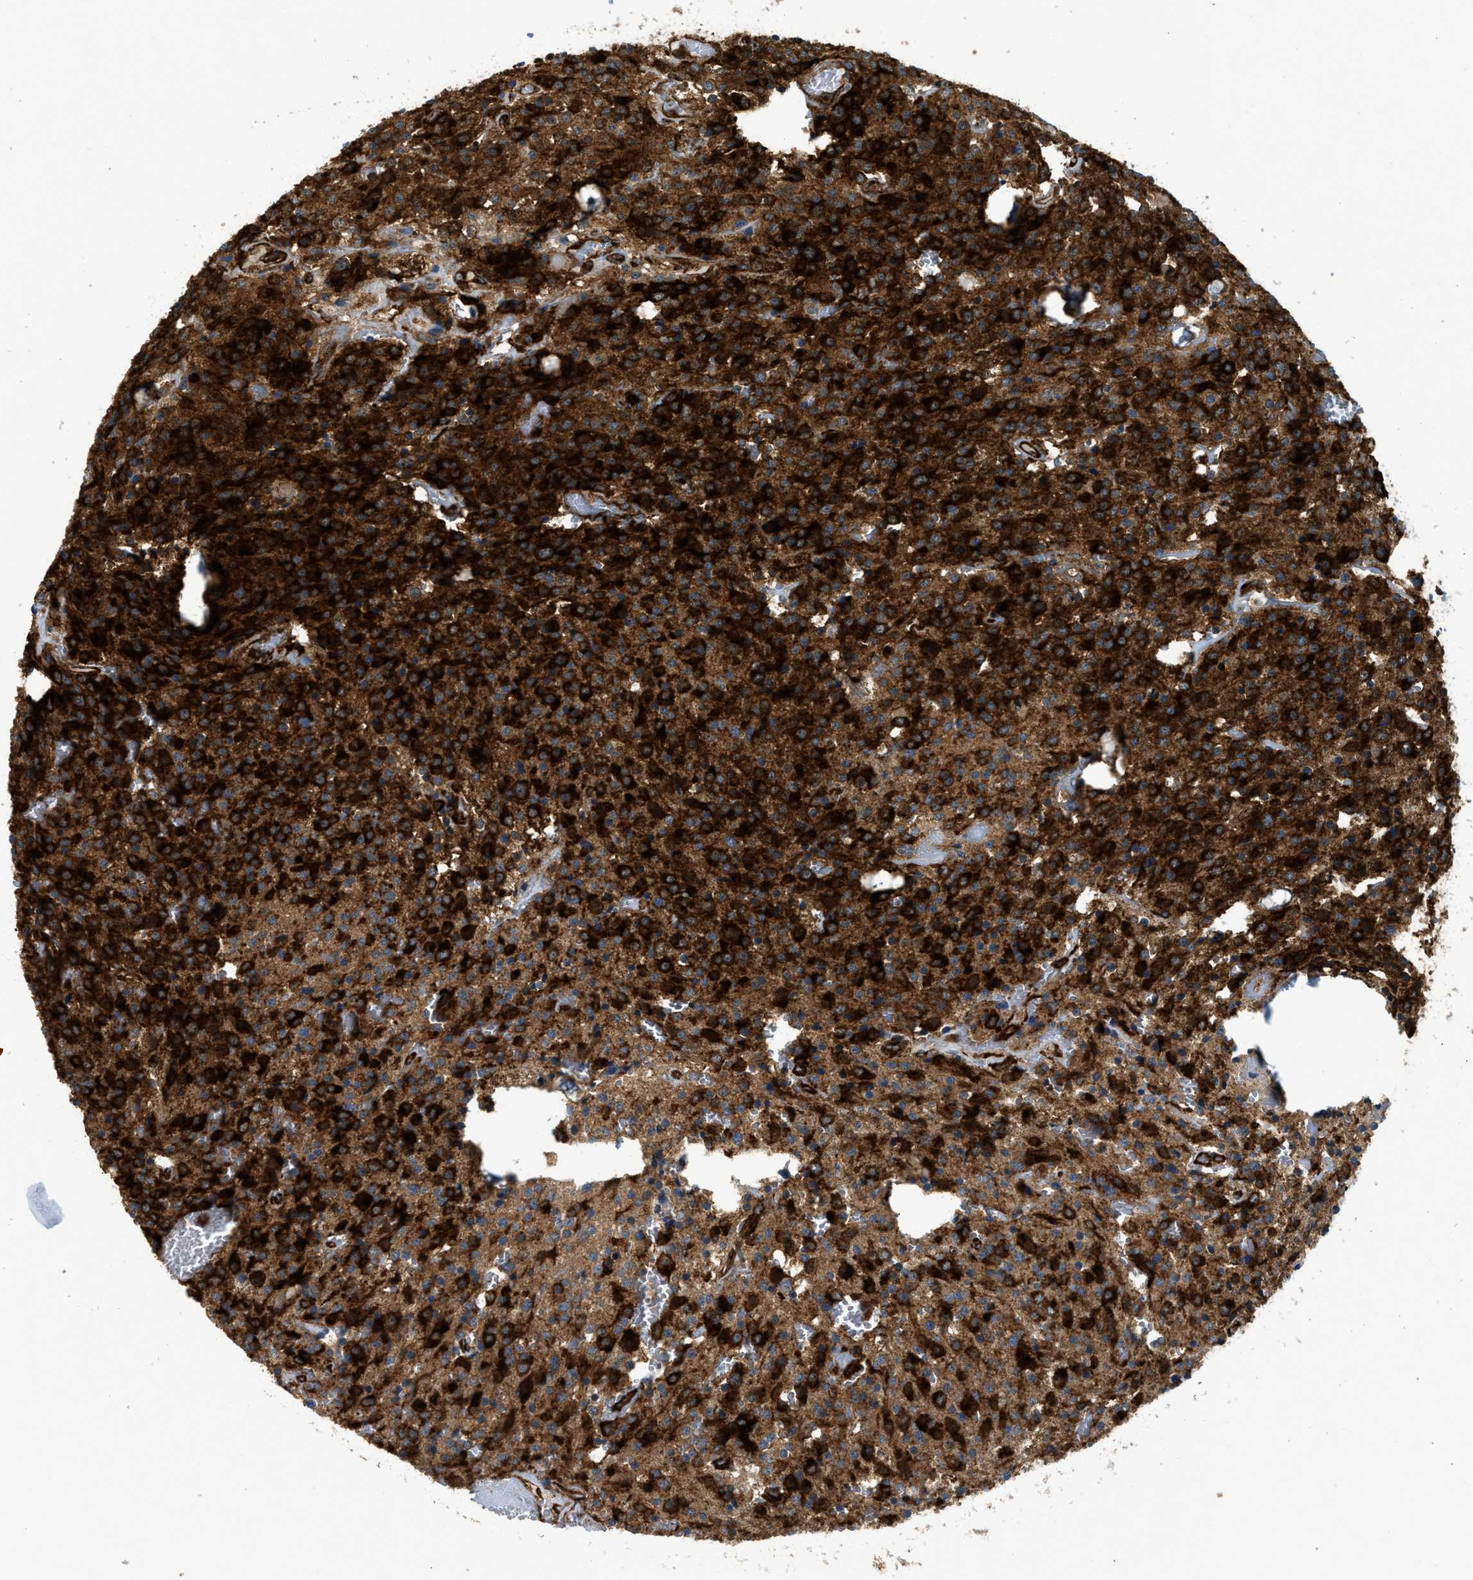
{"staining": {"intensity": "strong", "quantity": ">75%", "location": "cytoplasmic/membranous"}, "tissue": "glioma", "cell_type": "Tumor cells", "image_type": "cancer", "snomed": [{"axis": "morphology", "description": "Glioma, malignant, Low grade"}, {"axis": "topography", "description": "Brain"}], "caption": "Human glioma stained with a protein marker reveals strong staining in tumor cells.", "gene": "HIP1", "patient": {"sex": "male", "age": 58}}